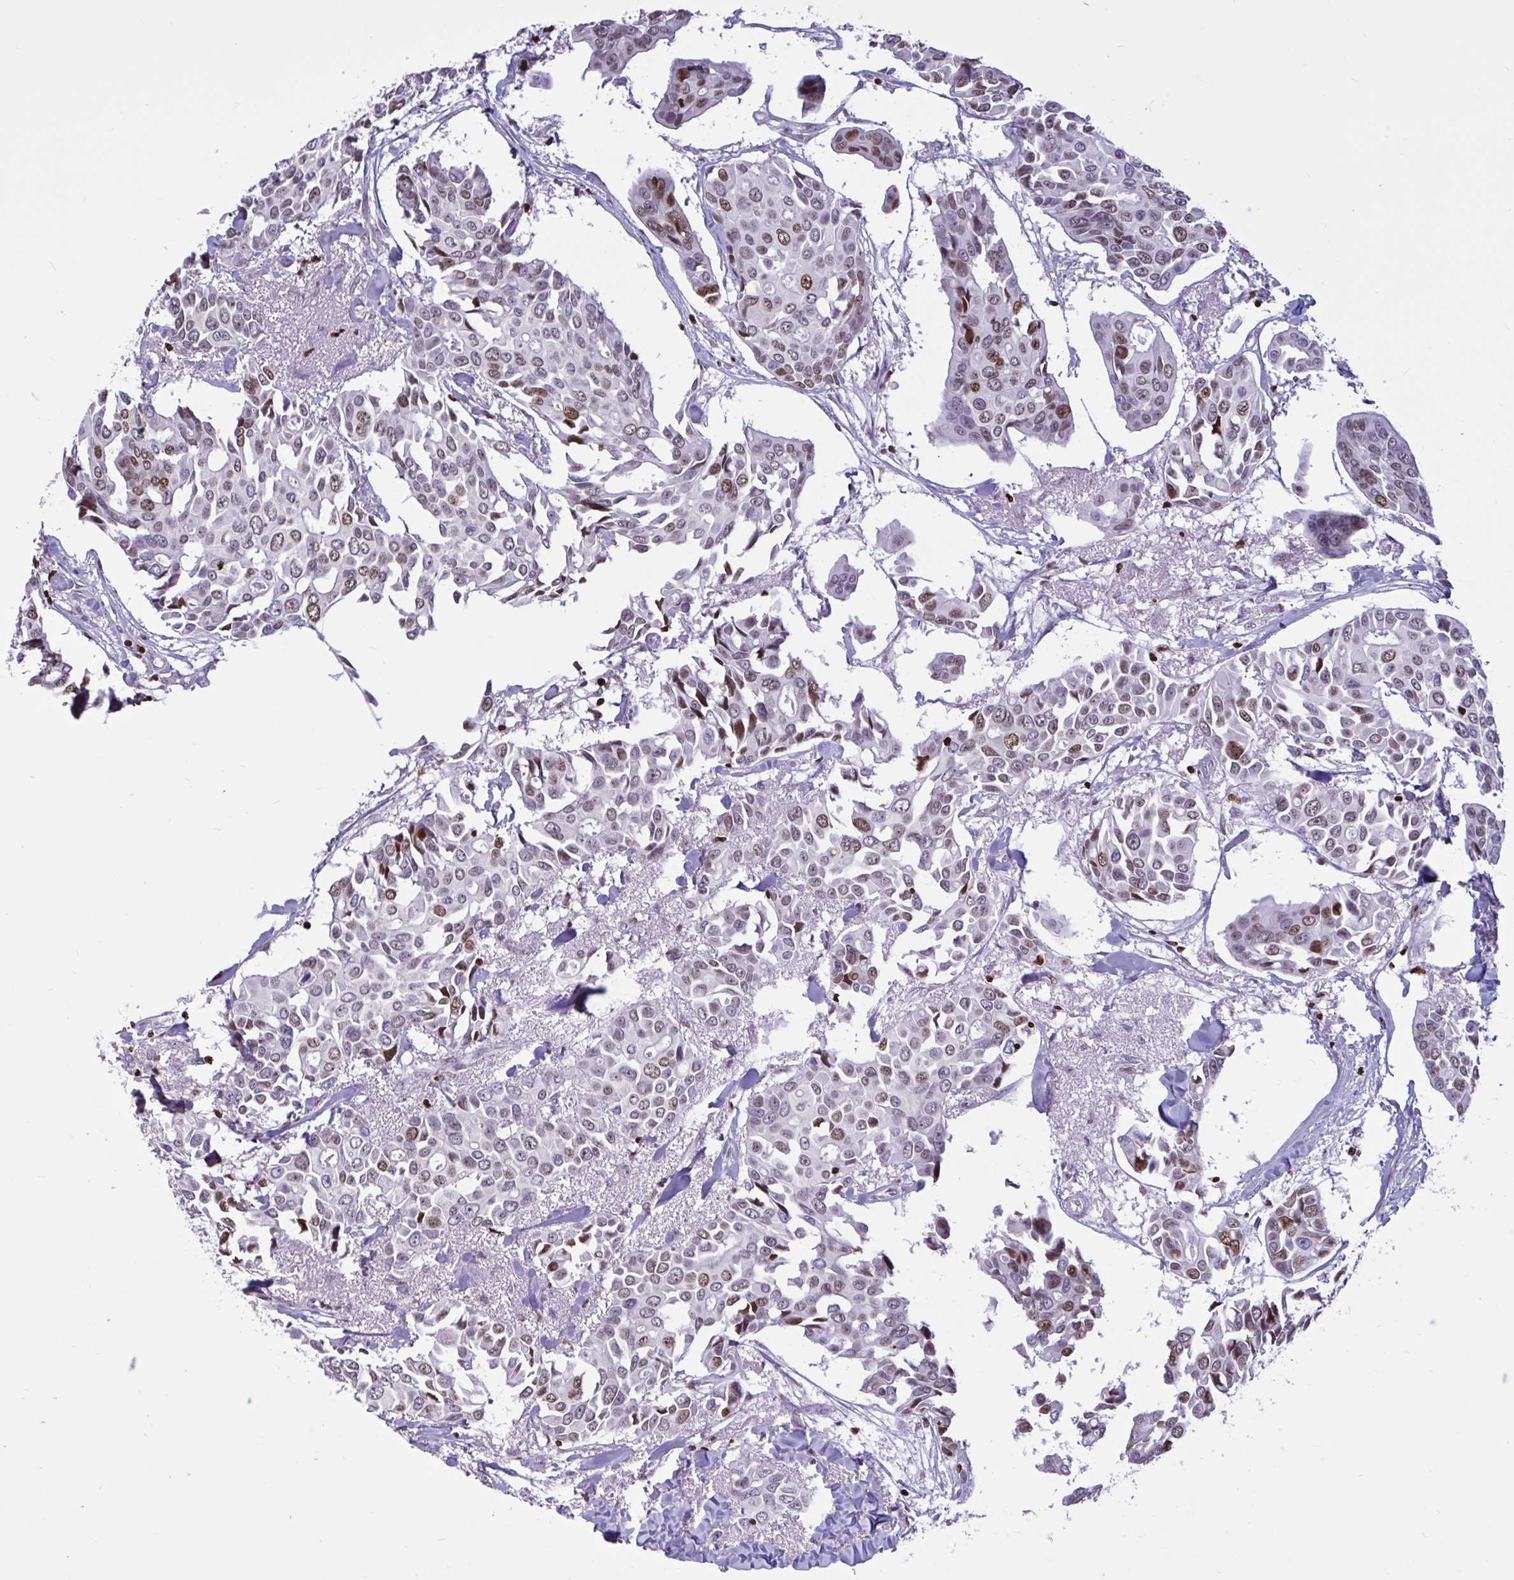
{"staining": {"intensity": "weak", "quantity": "25%-75%", "location": "nuclear"}, "tissue": "breast cancer", "cell_type": "Tumor cells", "image_type": "cancer", "snomed": [{"axis": "morphology", "description": "Duct carcinoma"}, {"axis": "topography", "description": "Breast"}], "caption": "This is a micrograph of immunohistochemistry staining of breast cancer, which shows weak positivity in the nuclear of tumor cells.", "gene": "HMGB2", "patient": {"sex": "female", "age": 54}}